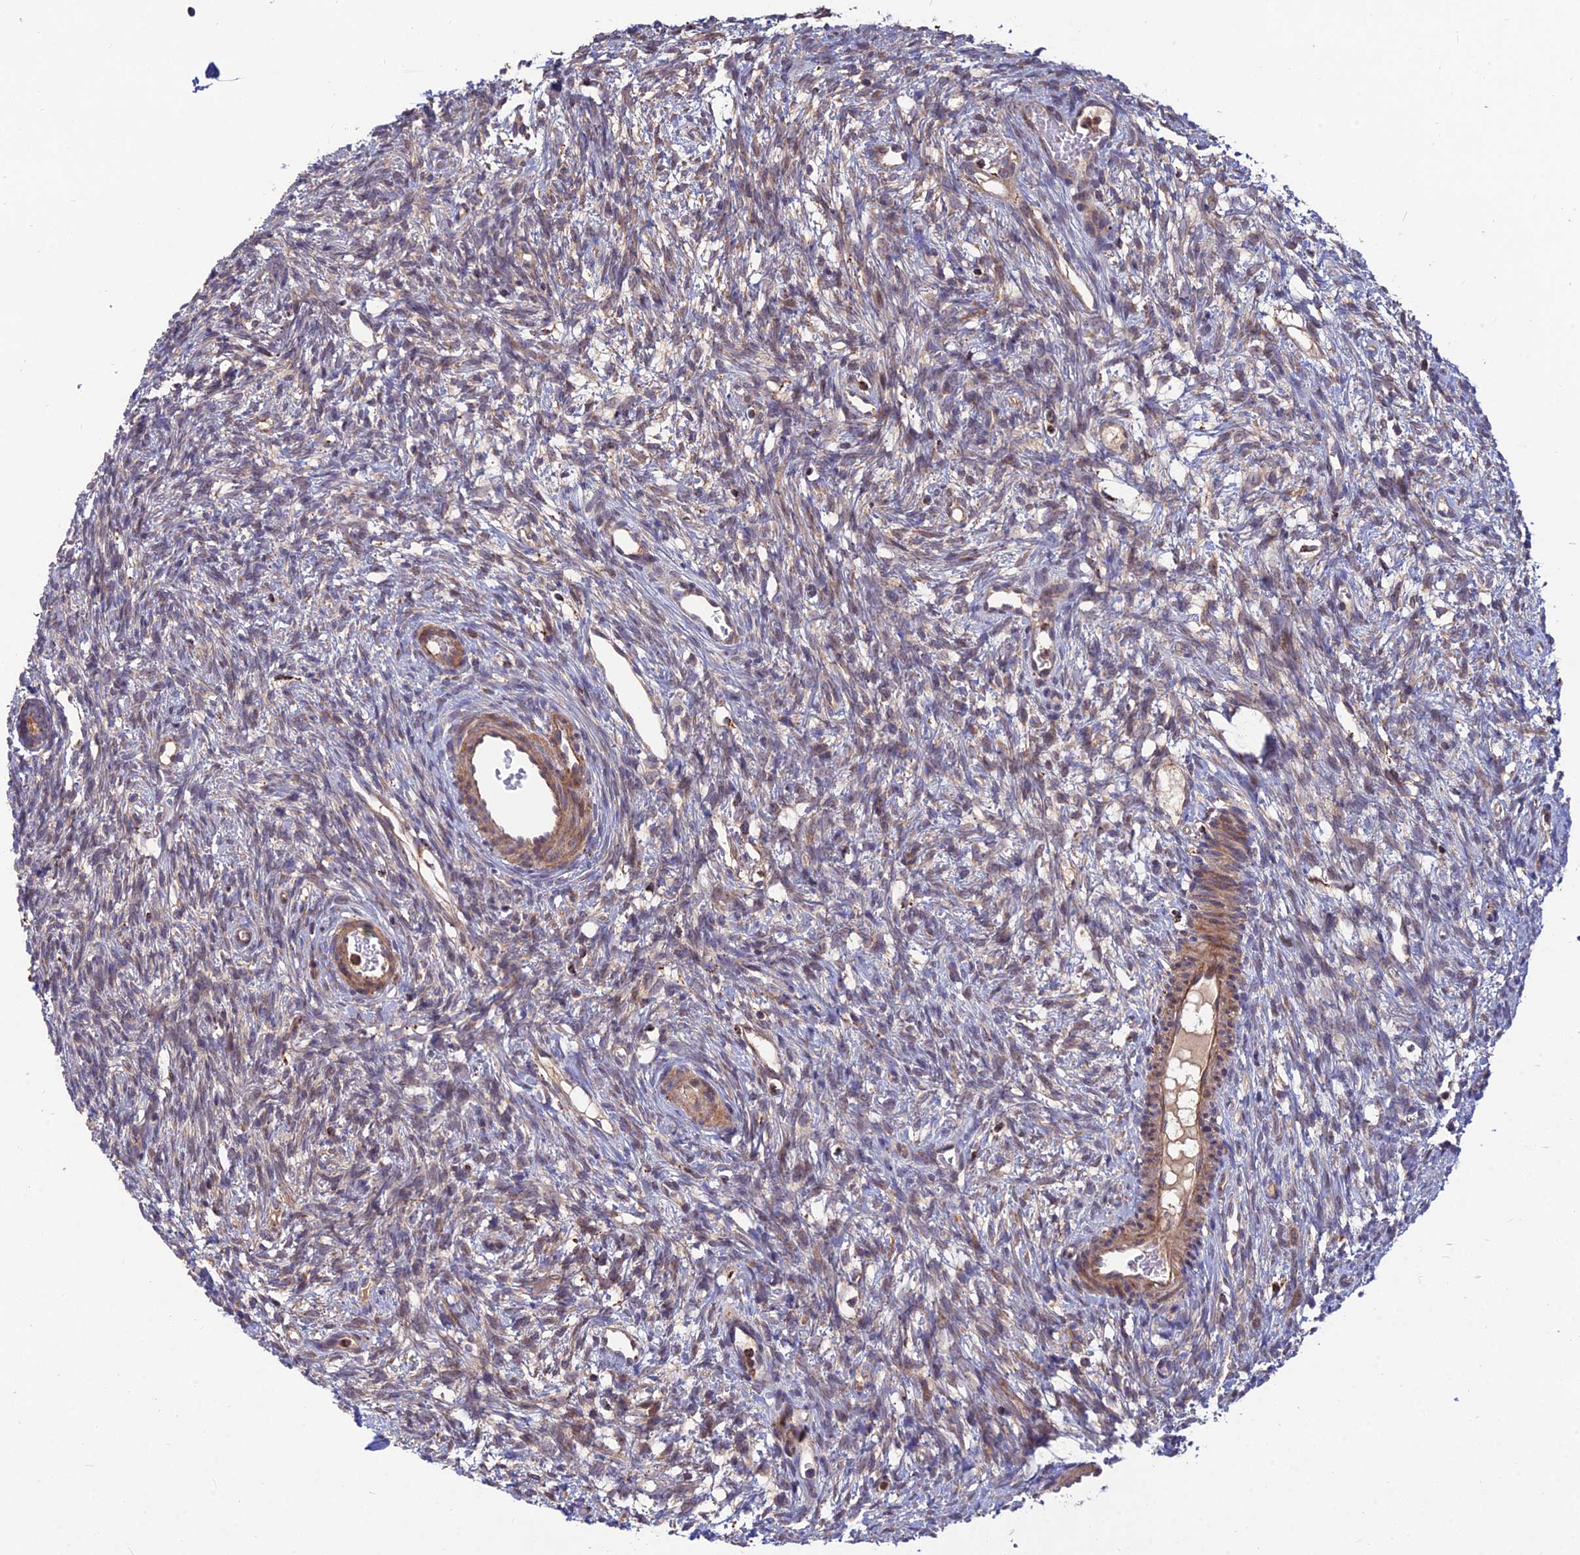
{"staining": {"intensity": "moderate", "quantity": "<25%", "location": "cytoplasmic/membranous"}, "tissue": "ovary", "cell_type": "Ovarian stroma cells", "image_type": "normal", "snomed": [{"axis": "morphology", "description": "Normal tissue, NOS"}, {"axis": "topography", "description": "Ovary"}], "caption": "A micrograph of human ovary stained for a protein displays moderate cytoplasmic/membranous brown staining in ovarian stroma cells. The protein is stained brown, and the nuclei are stained in blue (DAB (3,3'-diaminobenzidine) IHC with brightfield microscopy, high magnification).", "gene": "RIC8B", "patient": {"sex": "female", "age": 33}}